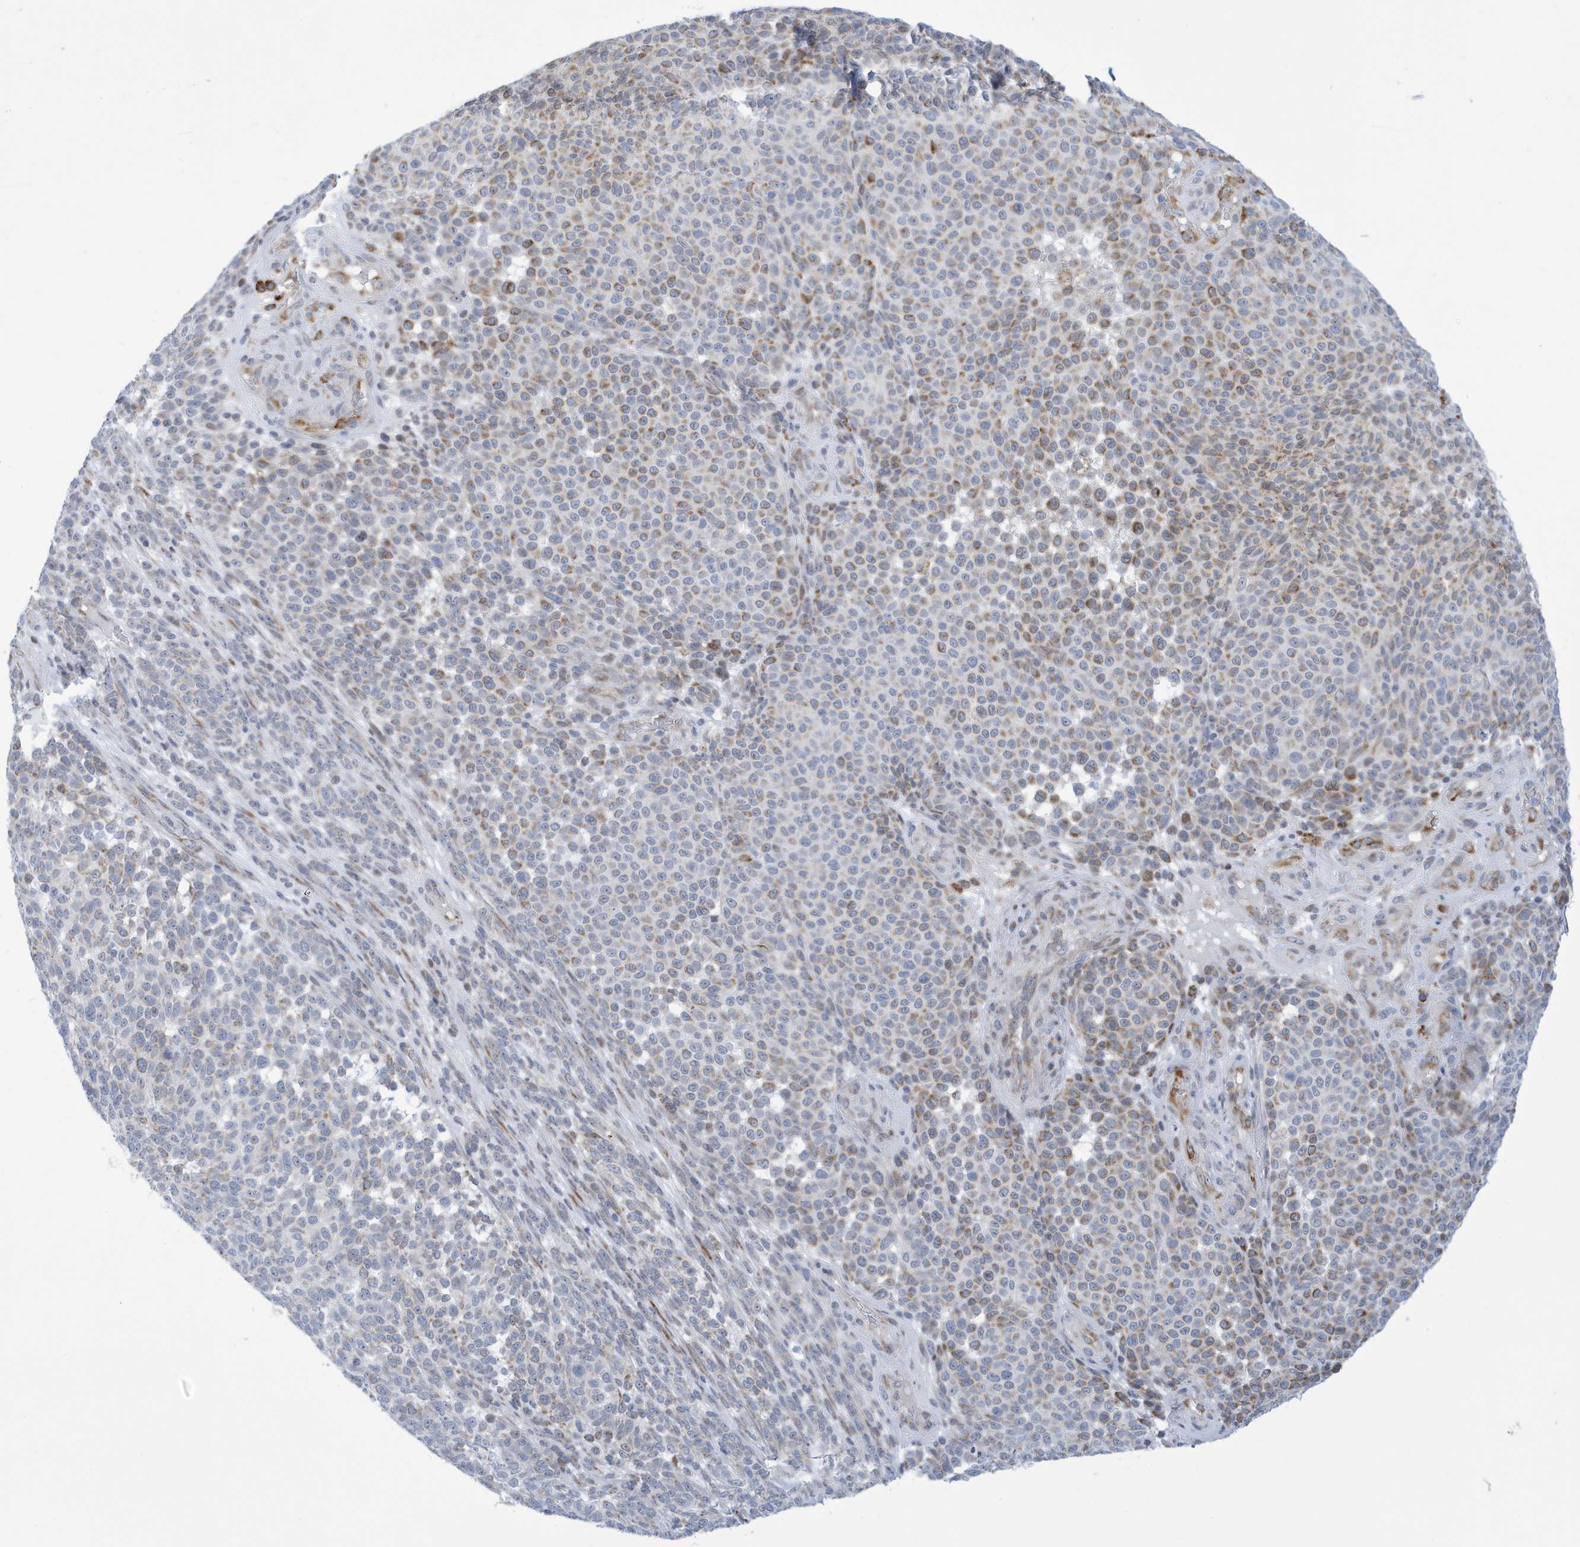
{"staining": {"intensity": "moderate", "quantity": "<25%", "location": "cytoplasmic/membranous"}, "tissue": "melanoma", "cell_type": "Tumor cells", "image_type": "cancer", "snomed": [{"axis": "morphology", "description": "Malignant melanoma, NOS"}, {"axis": "topography", "description": "Skin"}], "caption": "High-magnification brightfield microscopy of melanoma stained with DAB (brown) and counterstained with hematoxylin (blue). tumor cells exhibit moderate cytoplasmic/membranous expression is identified in about<25% of cells.", "gene": "SEMA3F", "patient": {"sex": "male", "age": 49}}